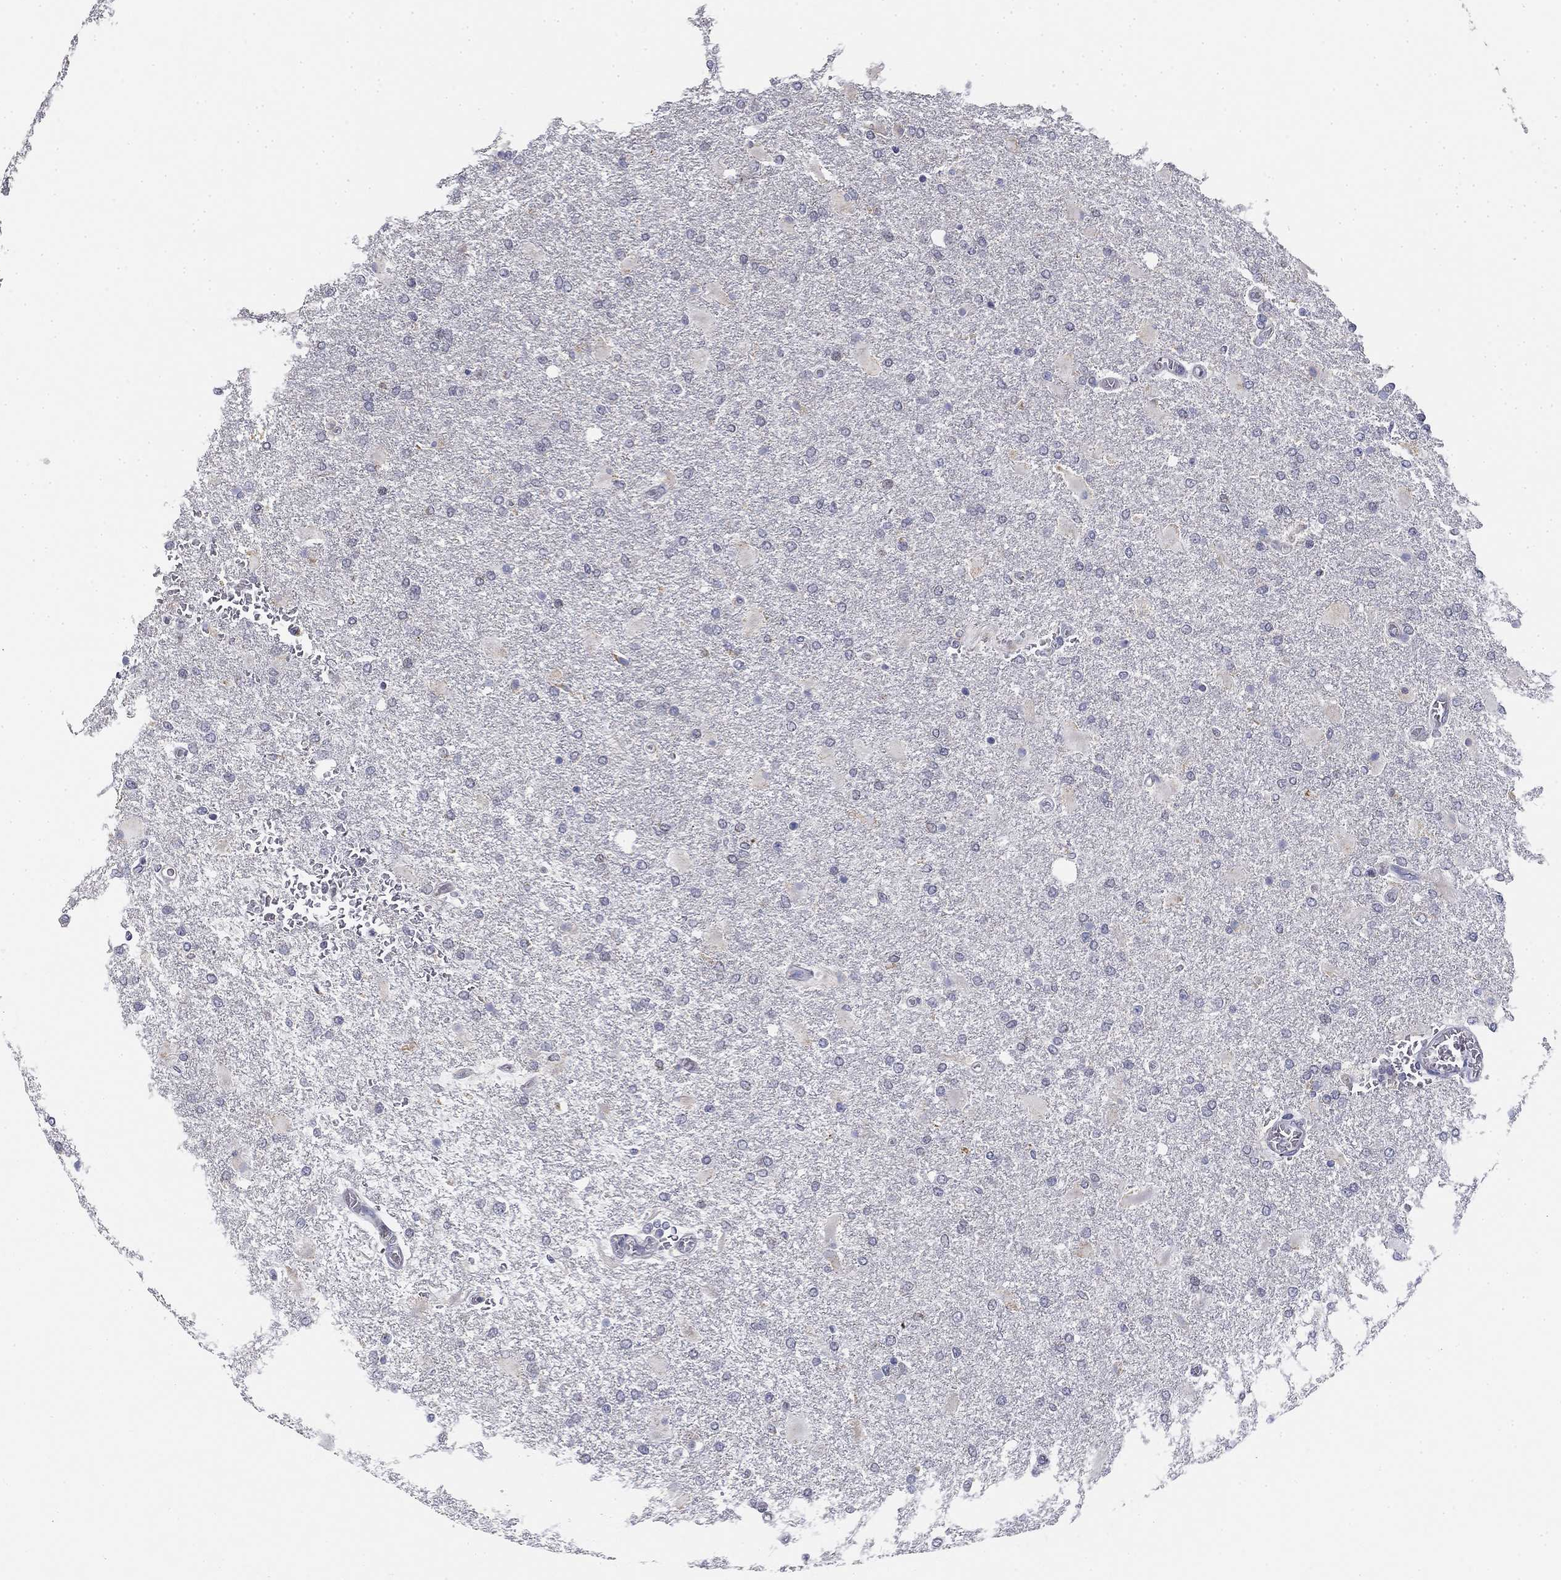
{"staining": {"intensity": "negative", "quantity": "none", "location": "none"}, "tissue": "glioma", "cell_type": "Tumor cells", "image_type": "cancer", "snomed": [{"axis": "morphology", "description": "Glioma, malignant, High grade"}, {"axis": "topography", "description": "Cerebral cortex"}], "caption": "Glioma stained for a protein using IHC shows no staining tumor cells.", "gene": "SLC2A9", "patient": {"sex": "male", "age": 79}}